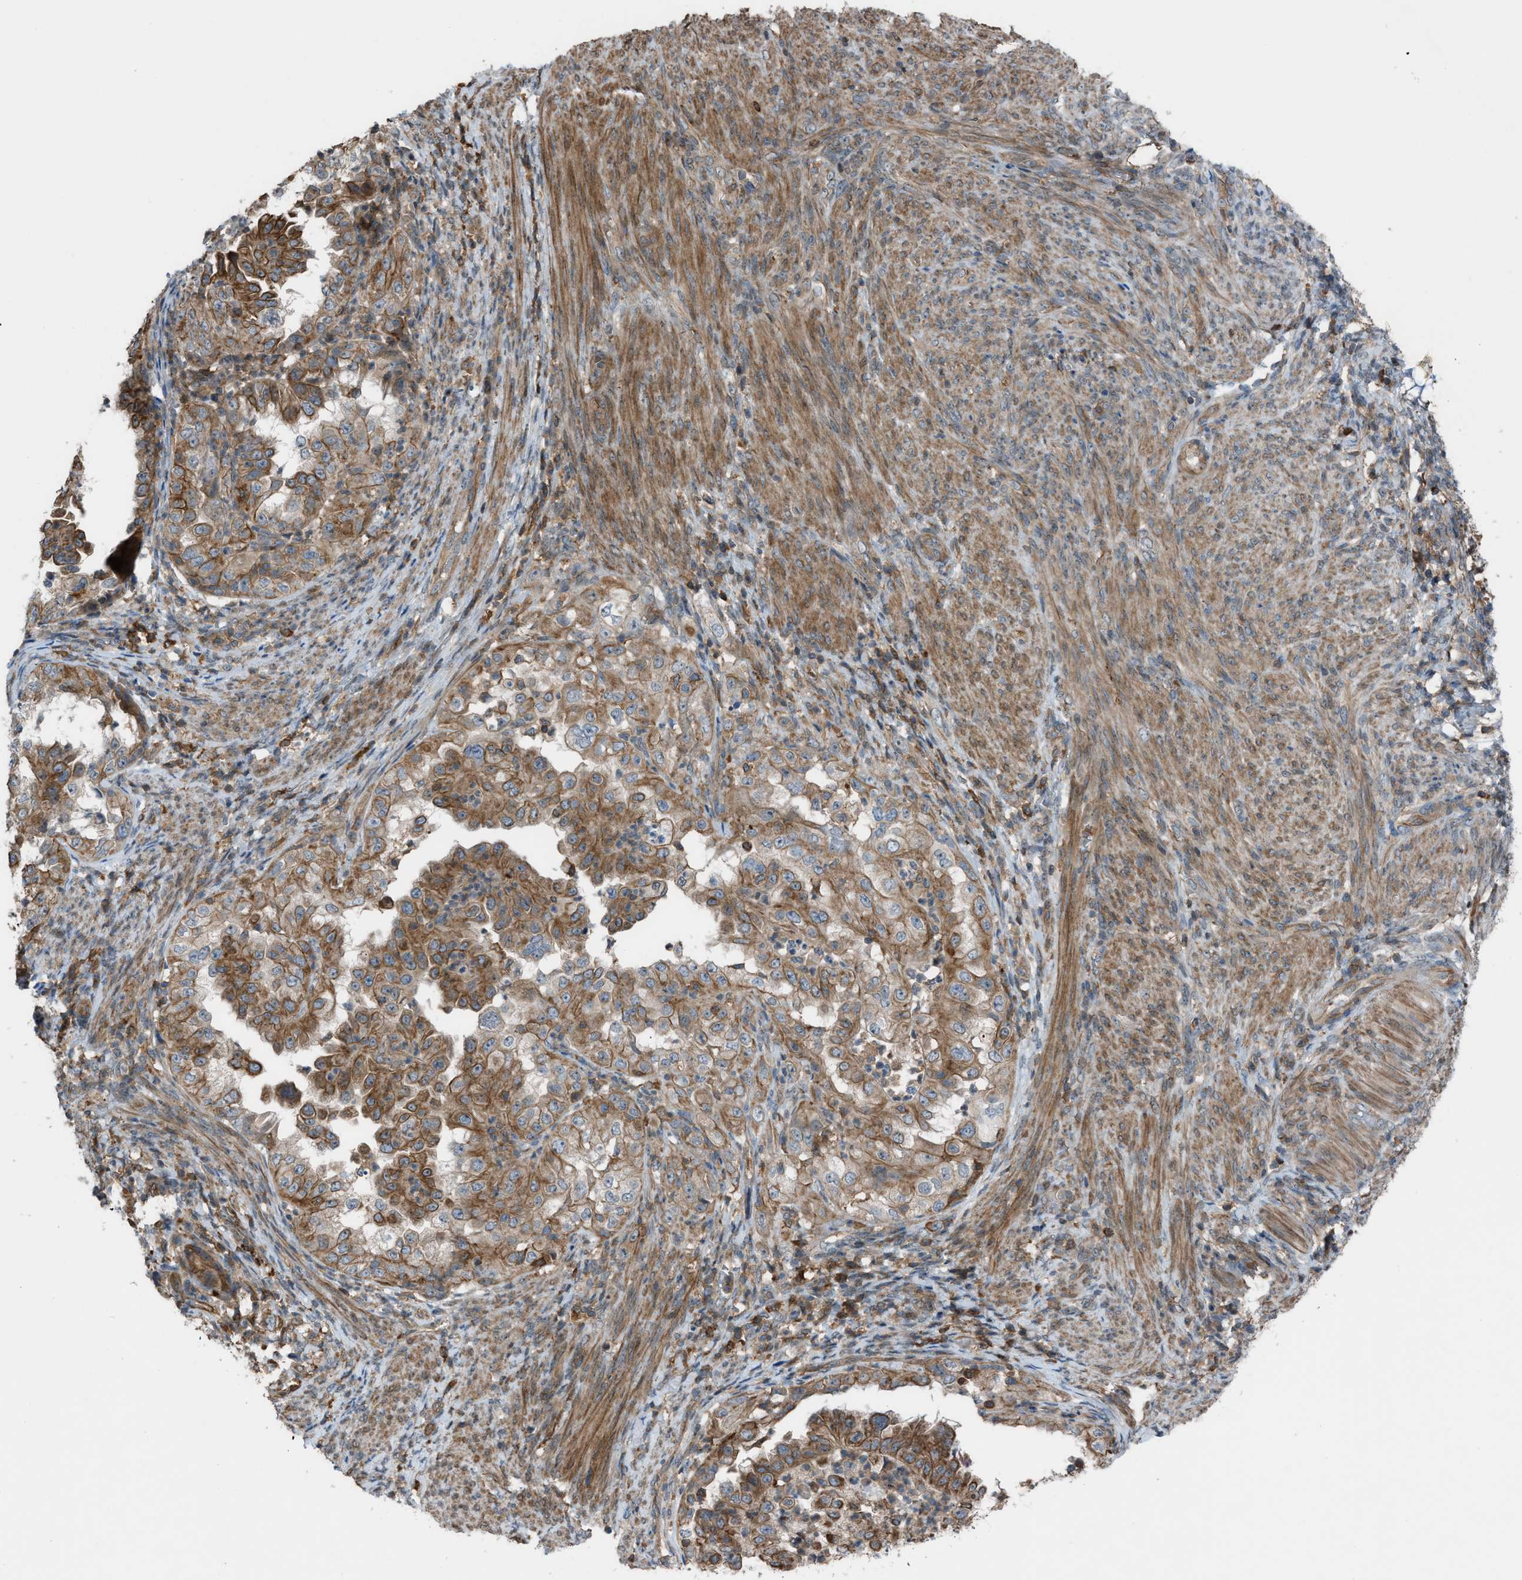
{"staining": {"intensity": "moderate", "quantity": ">75%", "location": "cytoplasmic/membranous"}, "tissue": "endometrial cancer", "cell_type": "Tumor cells", "image_type": "cancer", "snomed": [{"axis": "morphology", "description": "Adenocarcinoma, NOS"}, {"axis": "topography", "description": "Endometrium"}], "caption": "Endometrial cancer (adenocarcinoma) stained with immunohistochemistry (IHC) shows moderate cytoplasmic/membranous positivity in approximately >75% of tumor cells.", "gene": "DYRK1A", "patient": {"sex": "female", "age": 85}}